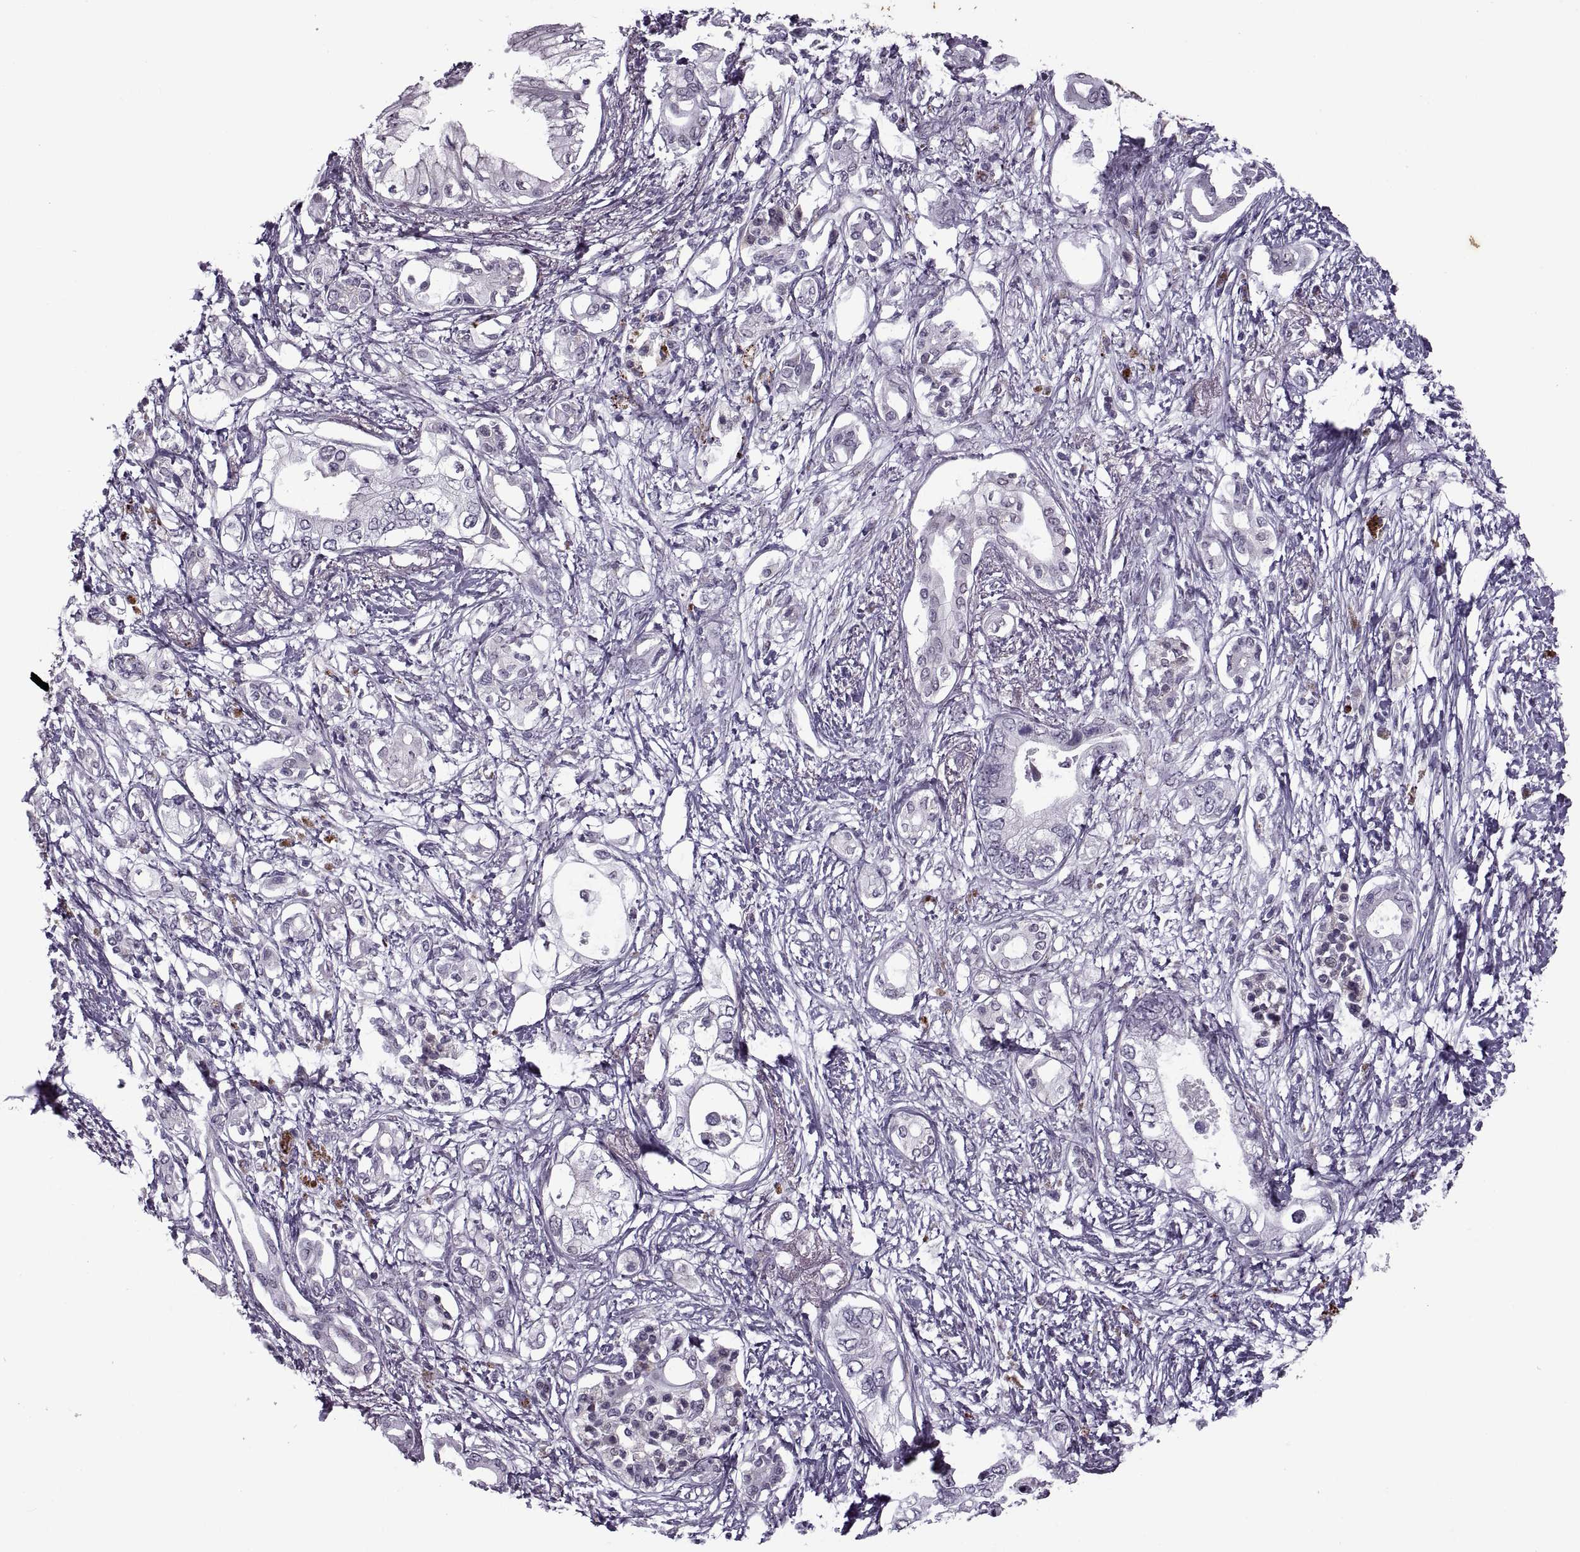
{"staining": {"intensity": "negative", "quantity": "none", "location": "none"}, "tissue": "pancreatic cancer", "cell_type": "Tumor cells", "image_type": "cancer", "snomed": [{"axis": "morphology", "description": "Adenocarcinoma, NOS"}, {"axis": "topography", "description": "Pancreas"}], "caption": "This is an immunohistochemistry (IHC) histopathology image of human pancreatic adenocarcinoma. There is no positivity in tumor cells.", "gene": "PRSS37", "patient": {"sex": "female", "age": 63}}